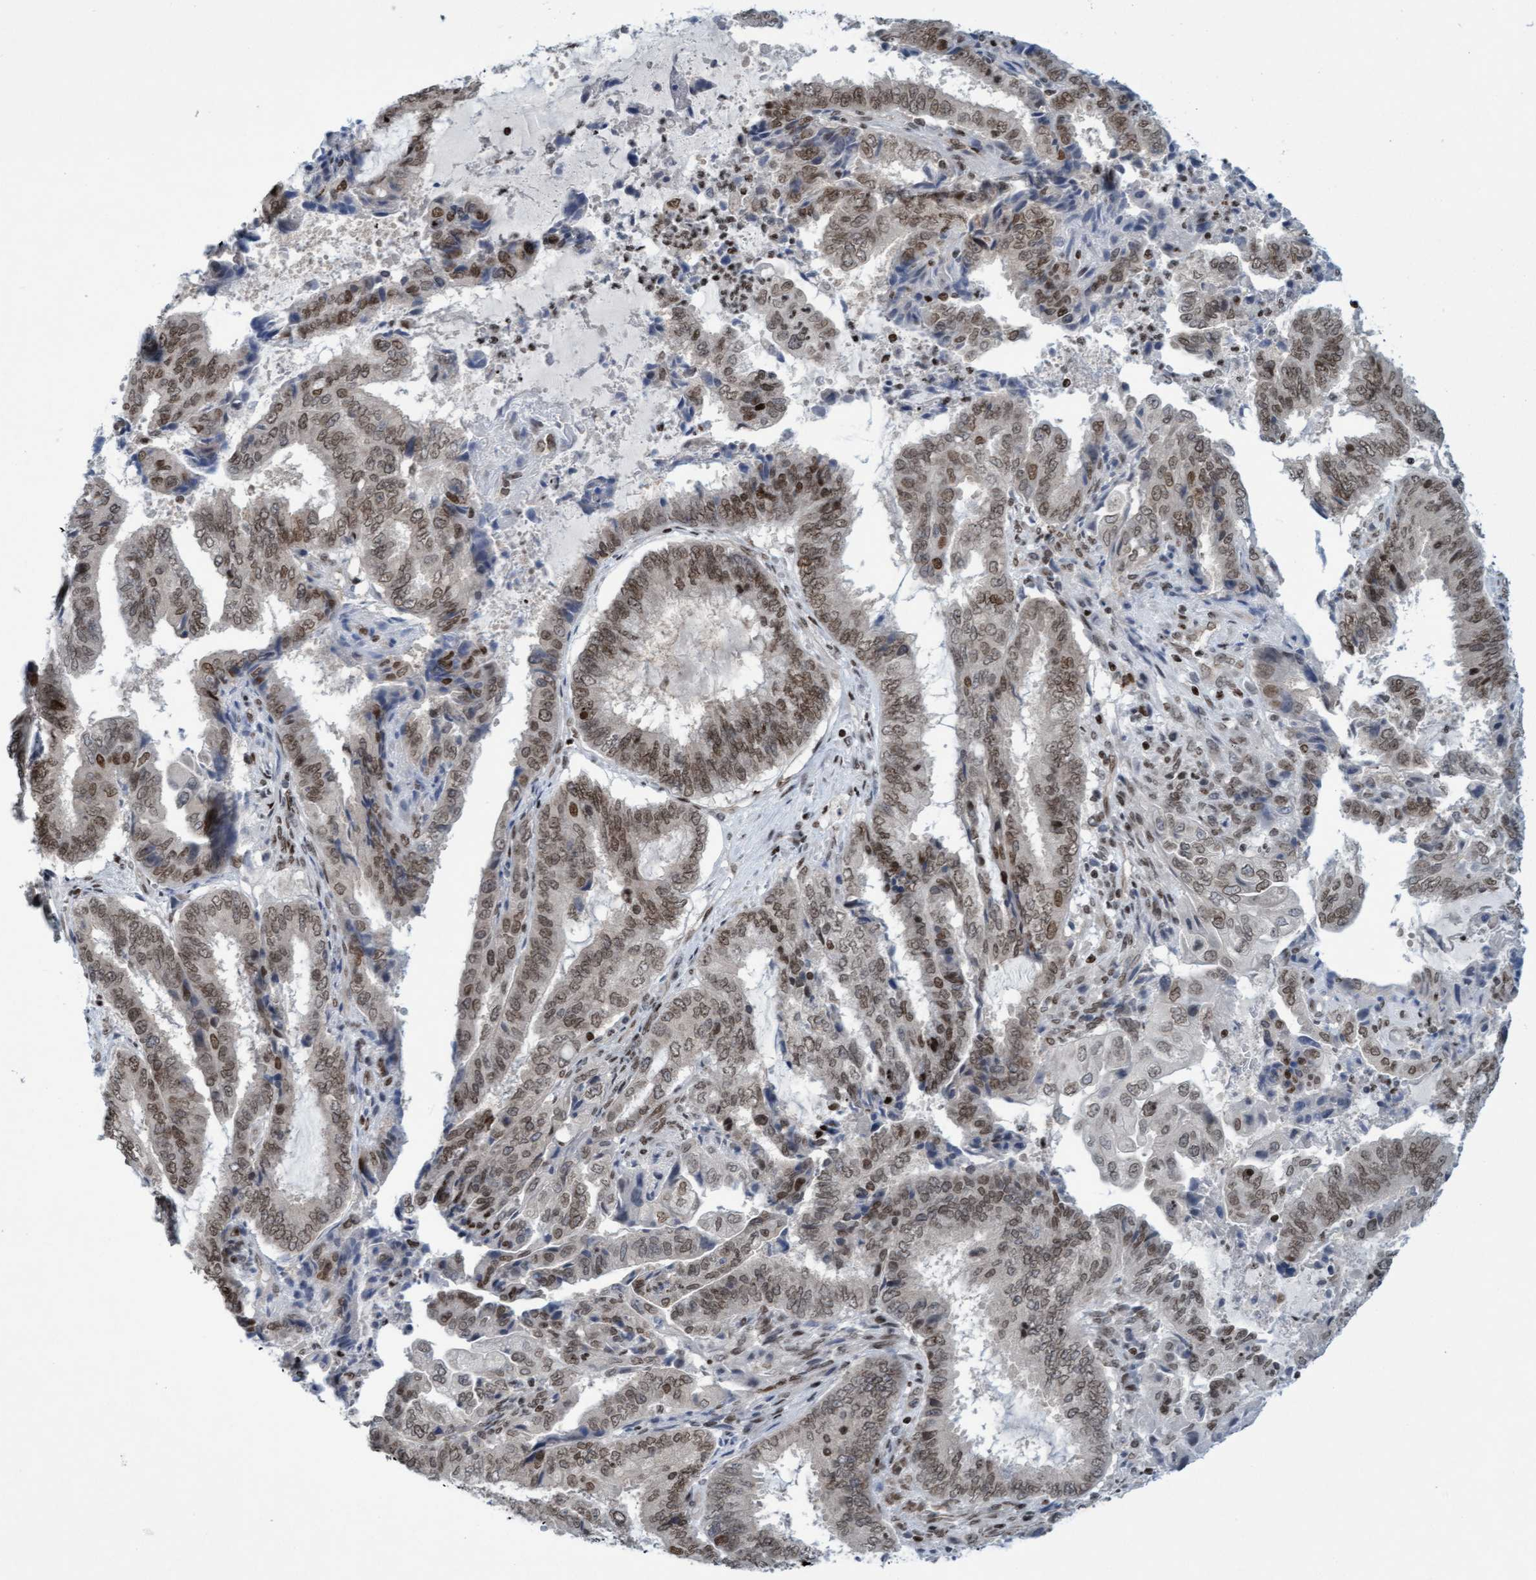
{"staining": {"intensity": "weak", "quantity": ">75%", "location": "nuclear"}, "tissue": "endometrial cancer", "cell_type": "Tumor cells", "image_type": "cancer", "snomed": [{"axis": "morphology", "description": "Adenocarcinoma, NOS"}, {"axis": "topography", "description": "Endometrium"}], "caption": "A photomicrograph of endometrial adenocarcinoma stained for a protein shows weak nuclear brown staining in tumor cells.", "gene": "GLRX2", "patient": {"sex": "female", "age": 51}}